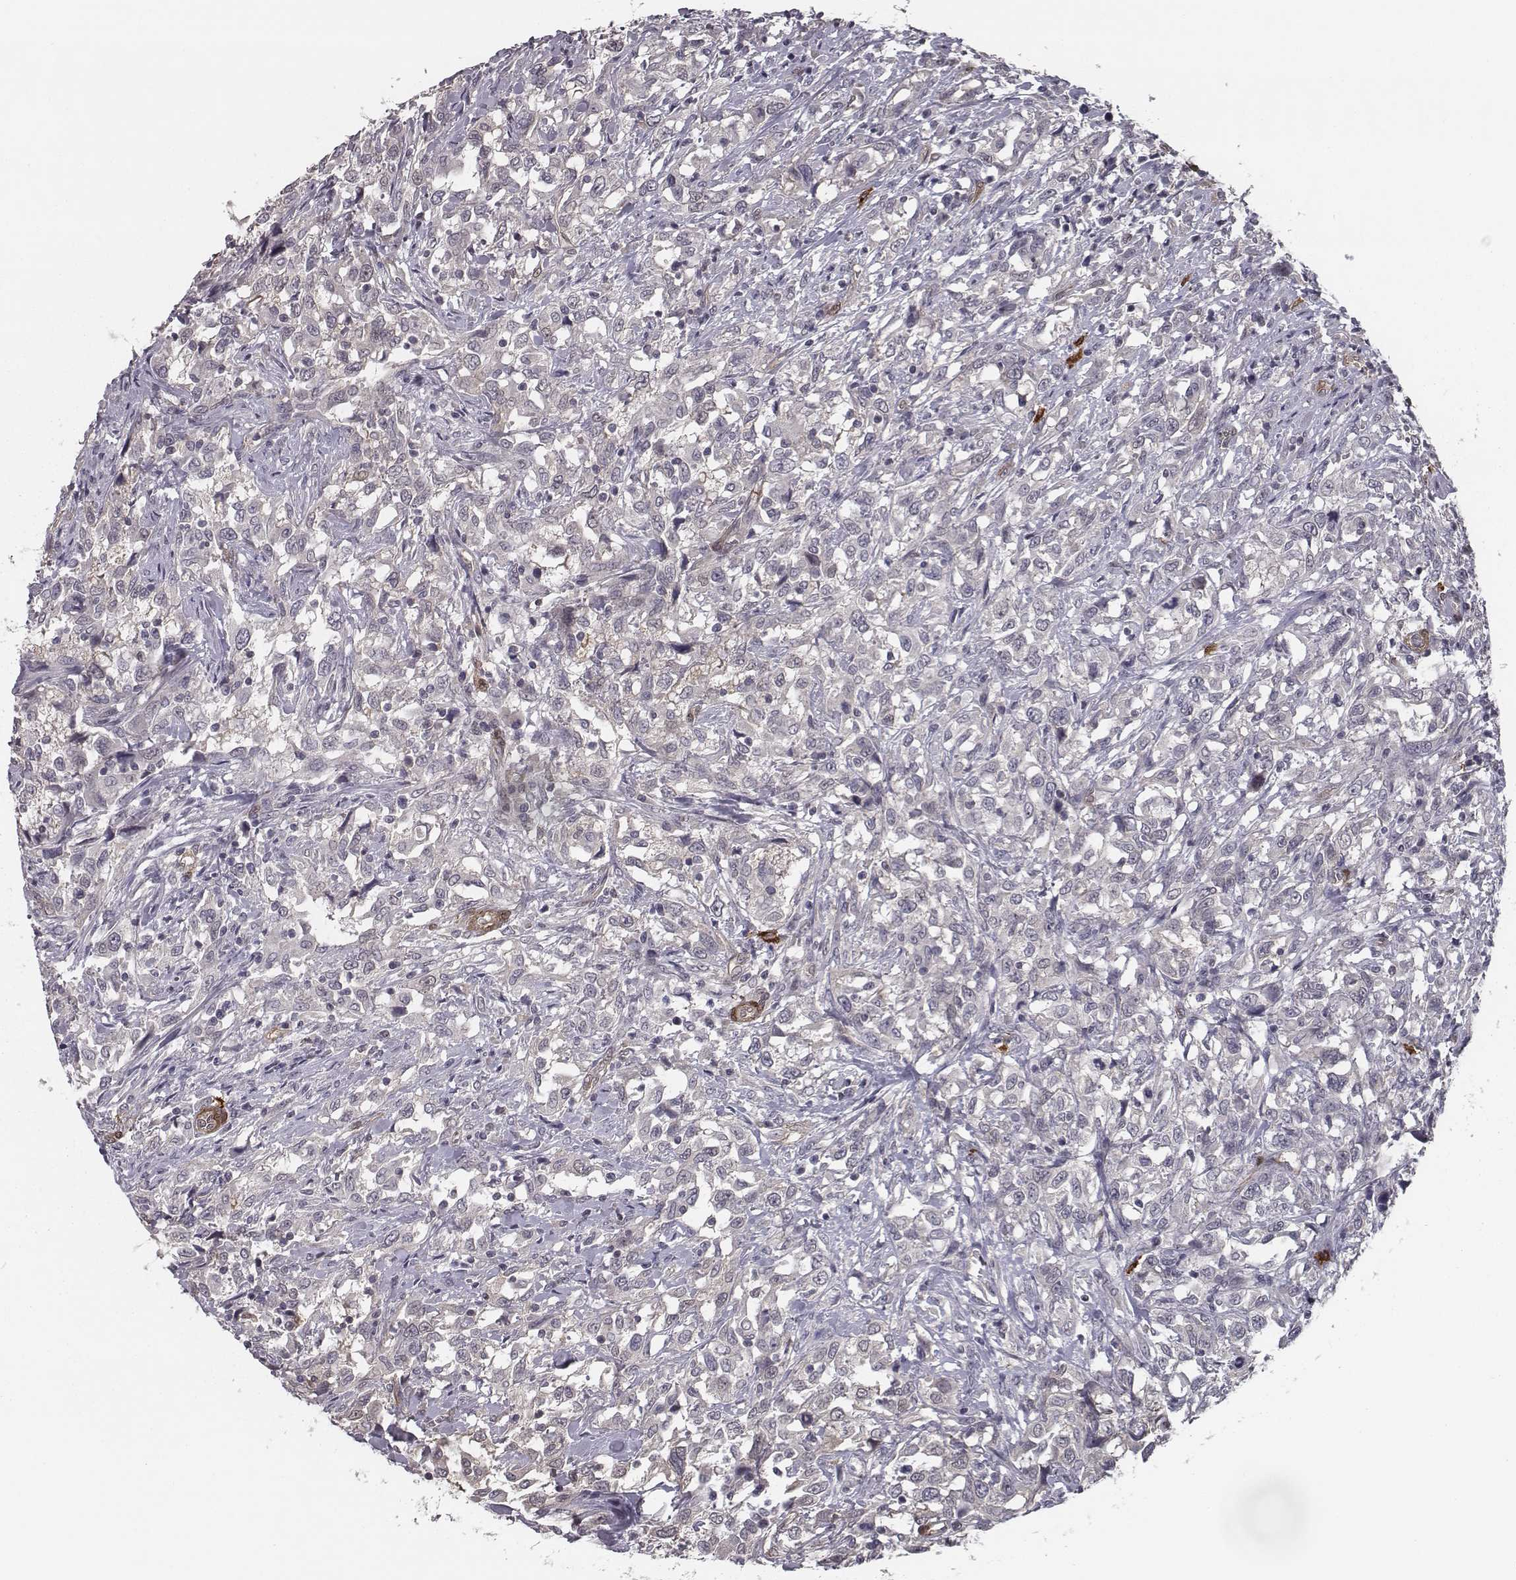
{"staining": {"intensity": "negative", "quantity": "none", "location": "none"}, "tissue": "urothelial cancer", "cell_type": "Tumor cells", "image_type": "cancer", "snomed": [{"axis": "morphology", "description": "Urothelial carcinoma, NOS"}, {"axis": "morphology", "description": "Urothelial carcinoma, High grade"}, {"axis": "topography", "description": "Urinary bladder"}], "caption": "The histopathology image shows no significant staining in tumor cells of transitional cell carcinoma.", "gene": "ISYNA1", "patient": {"sex": "female", "age": 64}}